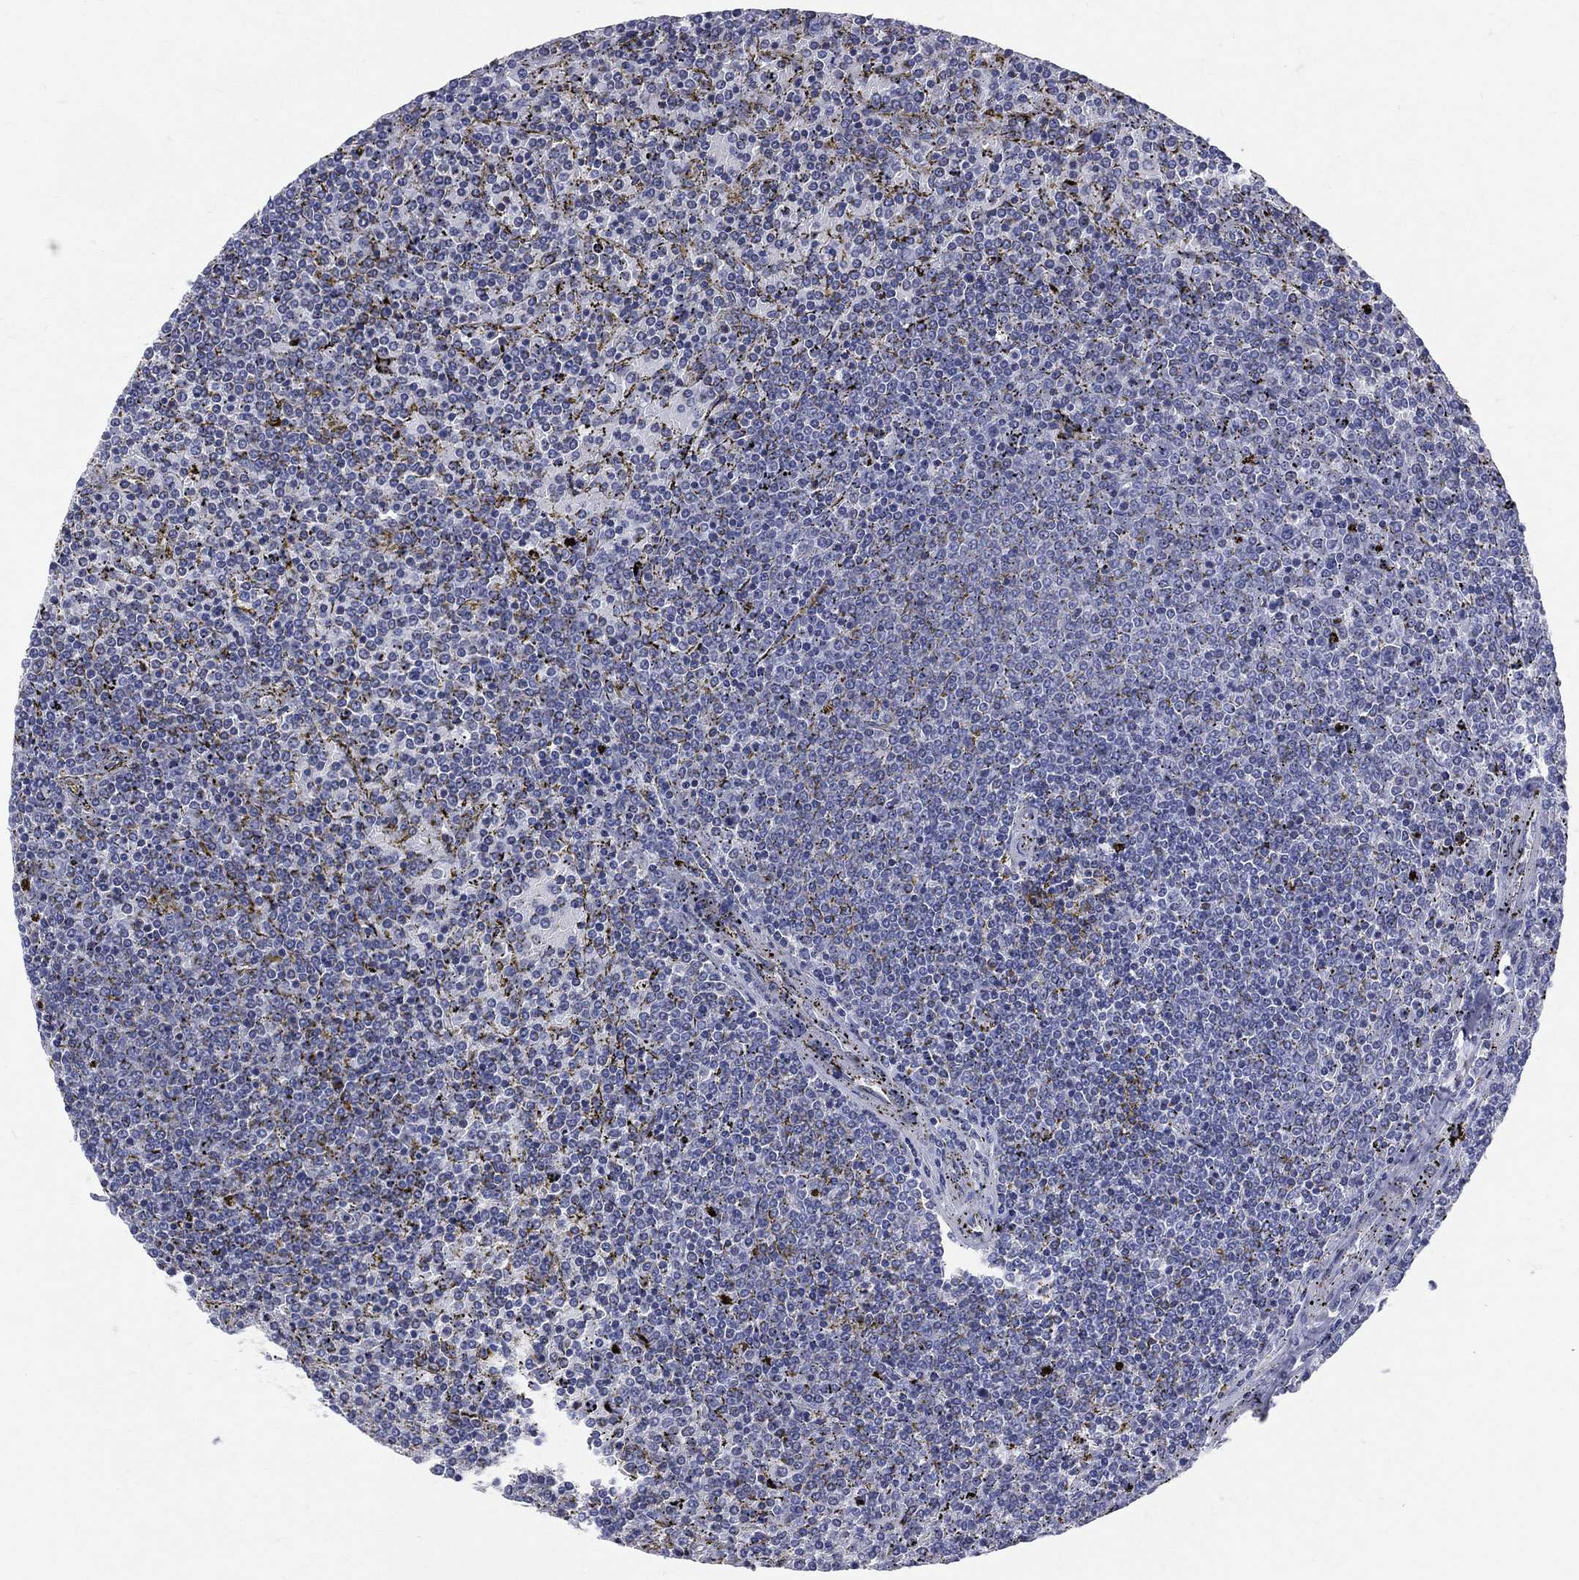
{"staining": {"intensity": "negative", "quantity": "none", "location": "none"}, "tissue": "lymphoma", "cell_type": "Tumor cells", "image_type": "cancer", "snomed": [{"axis": "morphology", "description": "Malignant lymphoma, non-Hodgkin's type, Low grade"}, {"axis": "topography", "description": "Spleen"}], "caption": "Tumor cells show no significant expression in low-grade malignant lymphoma, non-Hodgkin's type. (Stains: DAB immunohistochemistry (IHC) with hematoxylin counter stain, Microscopy: brightfield microscopy at high magnification).", "gene": "MLLT10", "patient": {"sex": "female", "age": 77}}